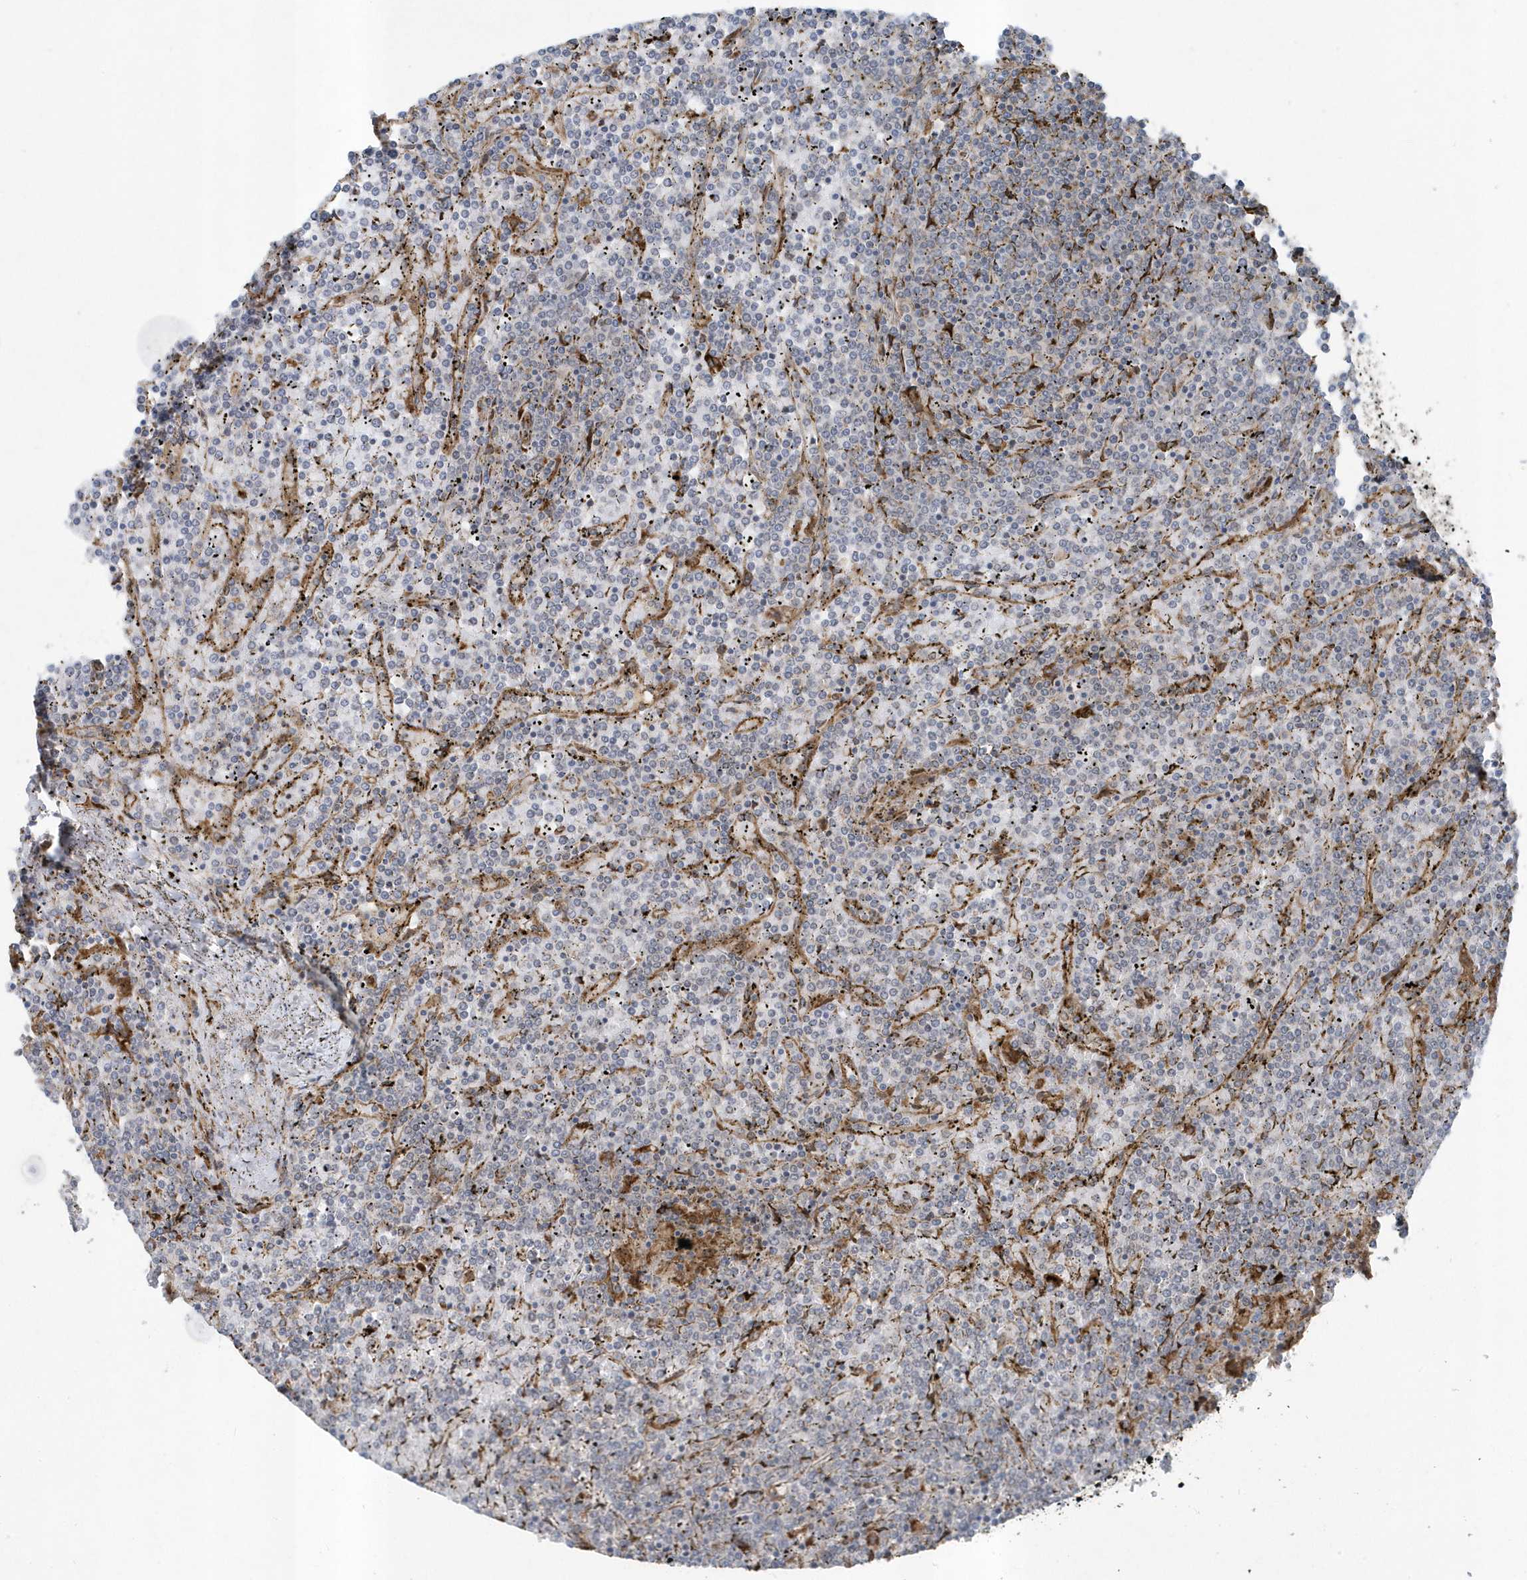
{"staining": {"intensity": "negative", "quantity": "none", "location": "none"}, "tissue": "lymphoma", "cell_type": "Tumor cells", "image_type": "cancer", "snomed": [{"axis": "morphology", "description": "Malignant lymphoma, non-Hodgkin's type, Low grade"}, {"axis": "topography", "description": "Spleen"}], "caption": "DAB immunohistochemical staining of malignant lymphoma, non-Hodgkin's type (low-grade) shows no significant staining in tumor cells.", "gene": "FAM98A", "patient": {"sex": "female", "age": 19}}